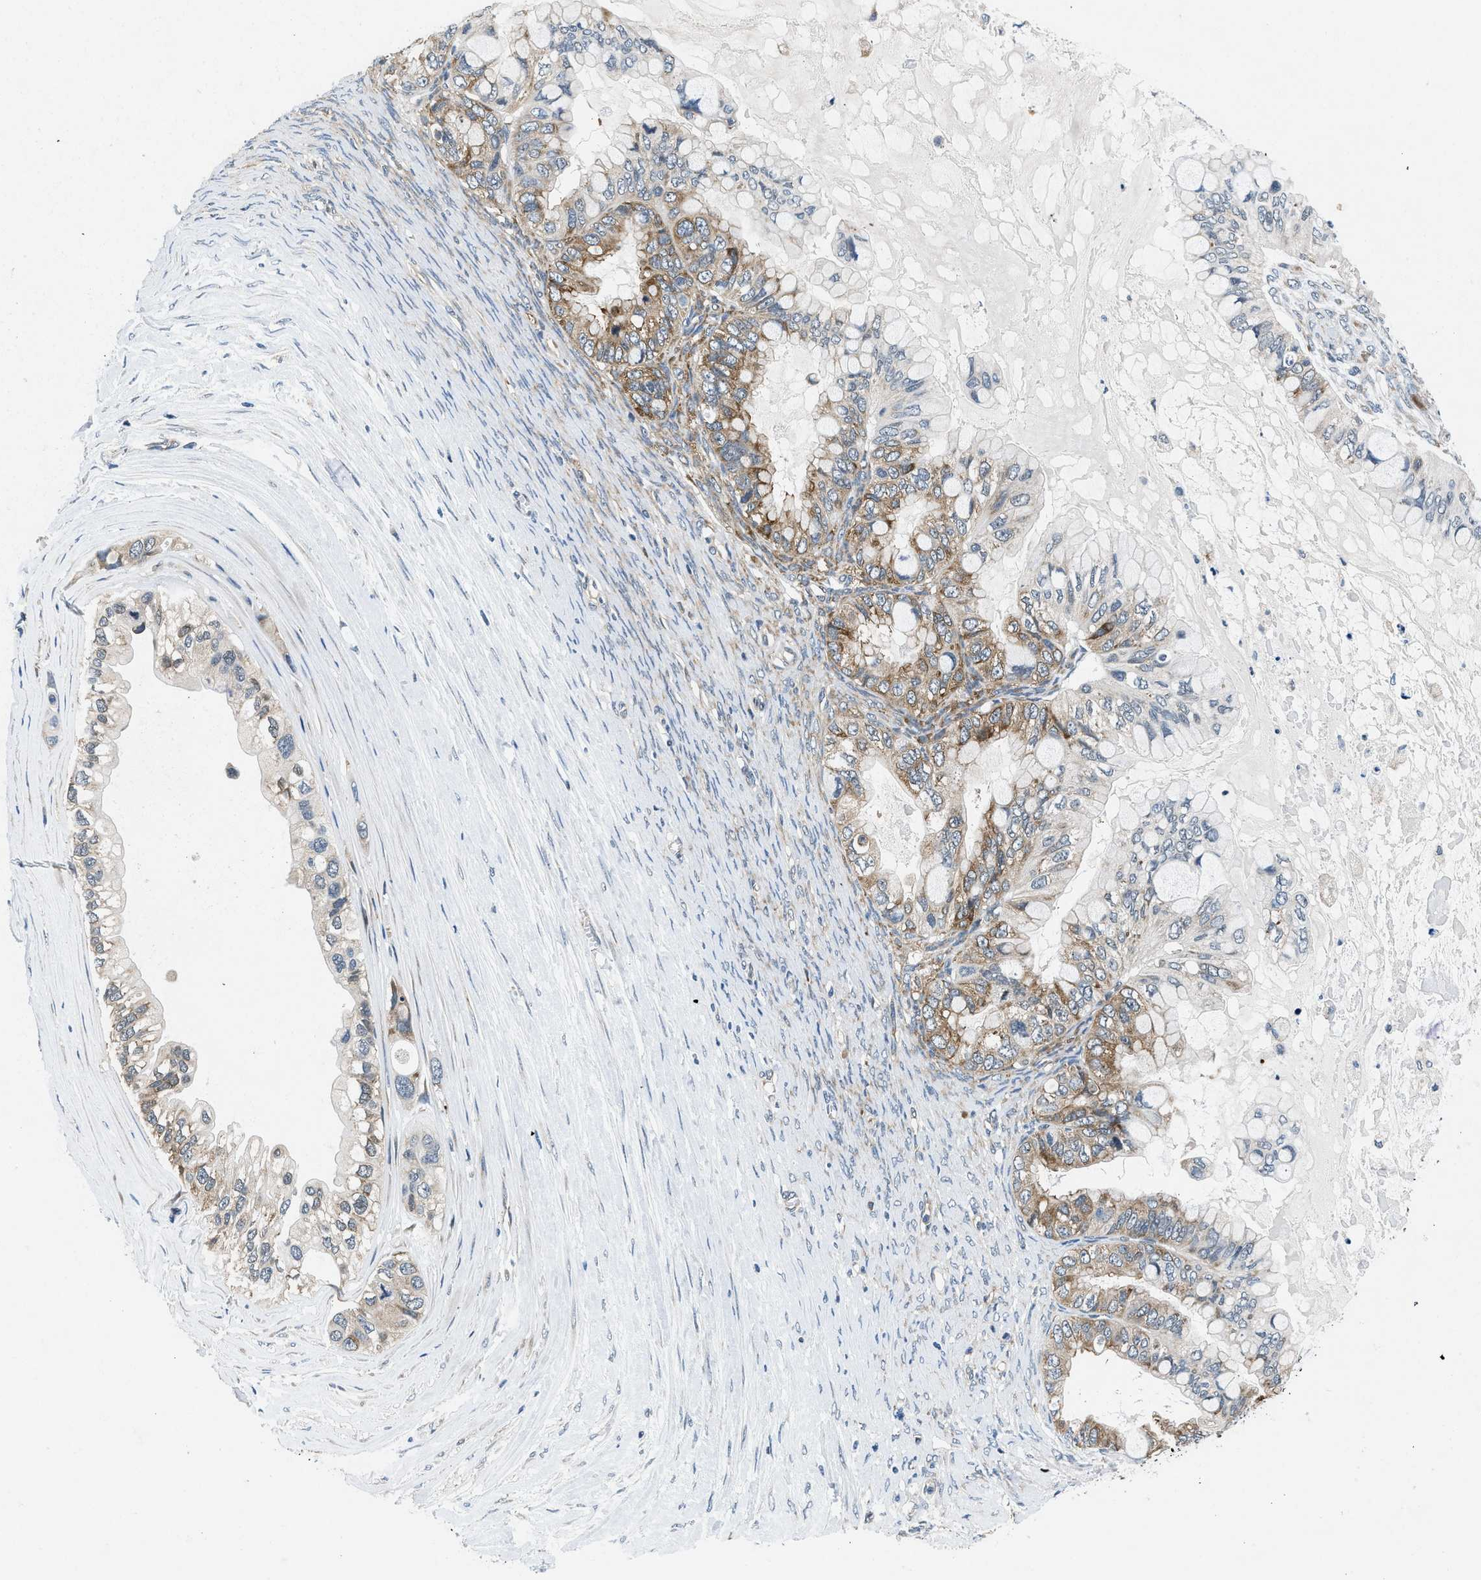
{"staining": {"intensity": "weak", "quantity": ">75%", "location": "cytoplasmic/membranous"}, "tissue": "ovarian cancer", "cell_type": "Tumor cells", "image_type": "cancer", "snomed": [{"axis": "morphology", "description": "Cystadenocarcinoma, mucinous, NOS"}, {"axis": "topography", "description": "Ovary"}], "caption": "Immunohistochemical staining of human ovarian mucinous cystadenocarcinoma demonstrates low levels of weak cytoplasmic/membranous staining in about >75% of tumor cells. (brown staining indicates protein expression, while blue staining denotes nuclei).", "gene": "PA2G4", "patient": {"sex": "female", "age": 80}}